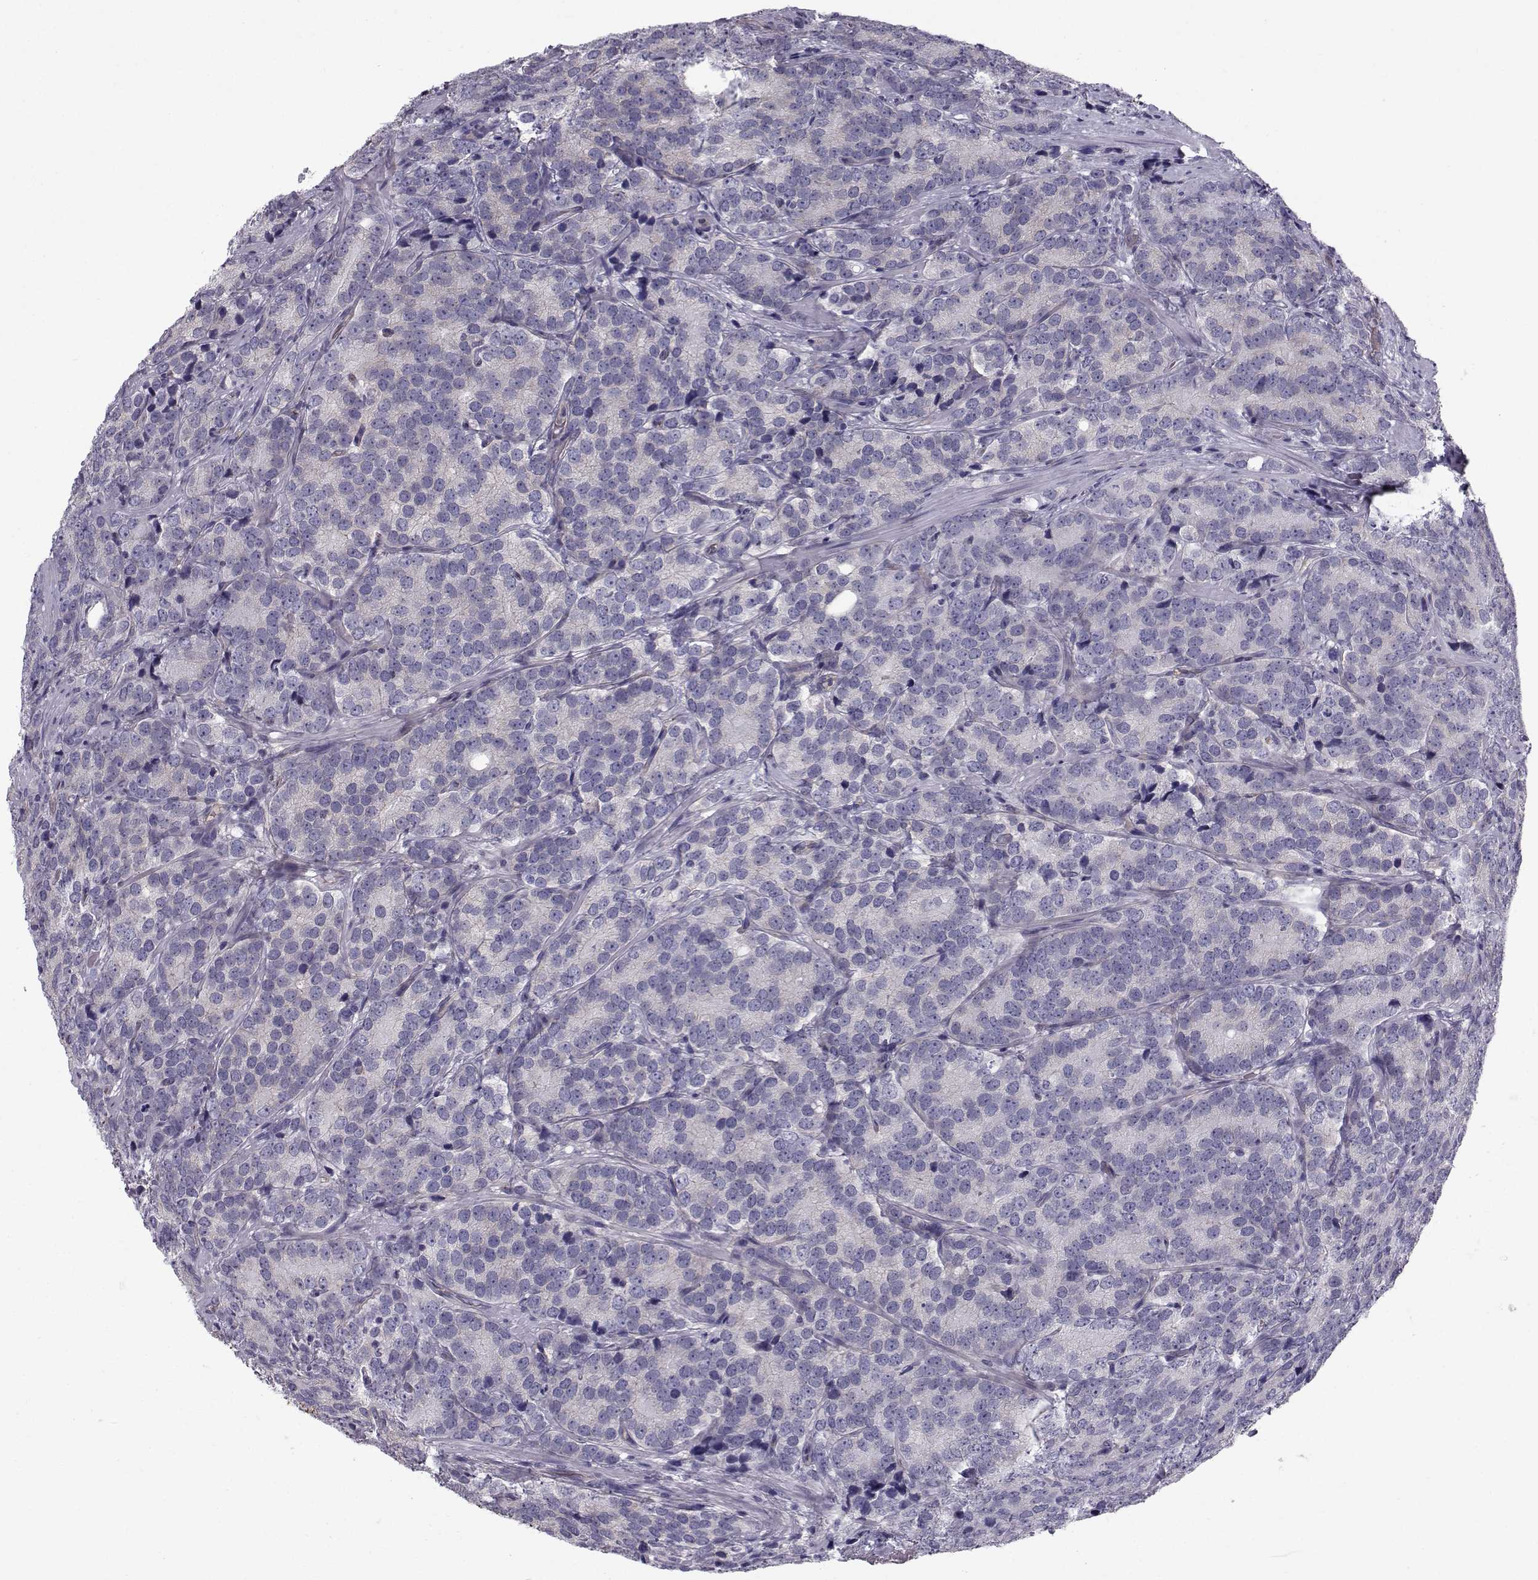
{"staining": {"intensity": "negative", "quantity": "none", "location": "none"}, "tissue": "prostate cancer", "cell_type": "Tumor cells", "image_type": "cancer", "snomed": [{"axis": "morphology", "description": "Adenocarcinoma, NOS"}, {"axis": "topography", "description": "Prostate"}], "caption": "A high-resolution image shows IHC staining of prostate cancer (adenocarcinoma), which displays no significant expression in tumor cells.", "gene": "QPCT", "patient": {"sex": "male", "age": 71}}